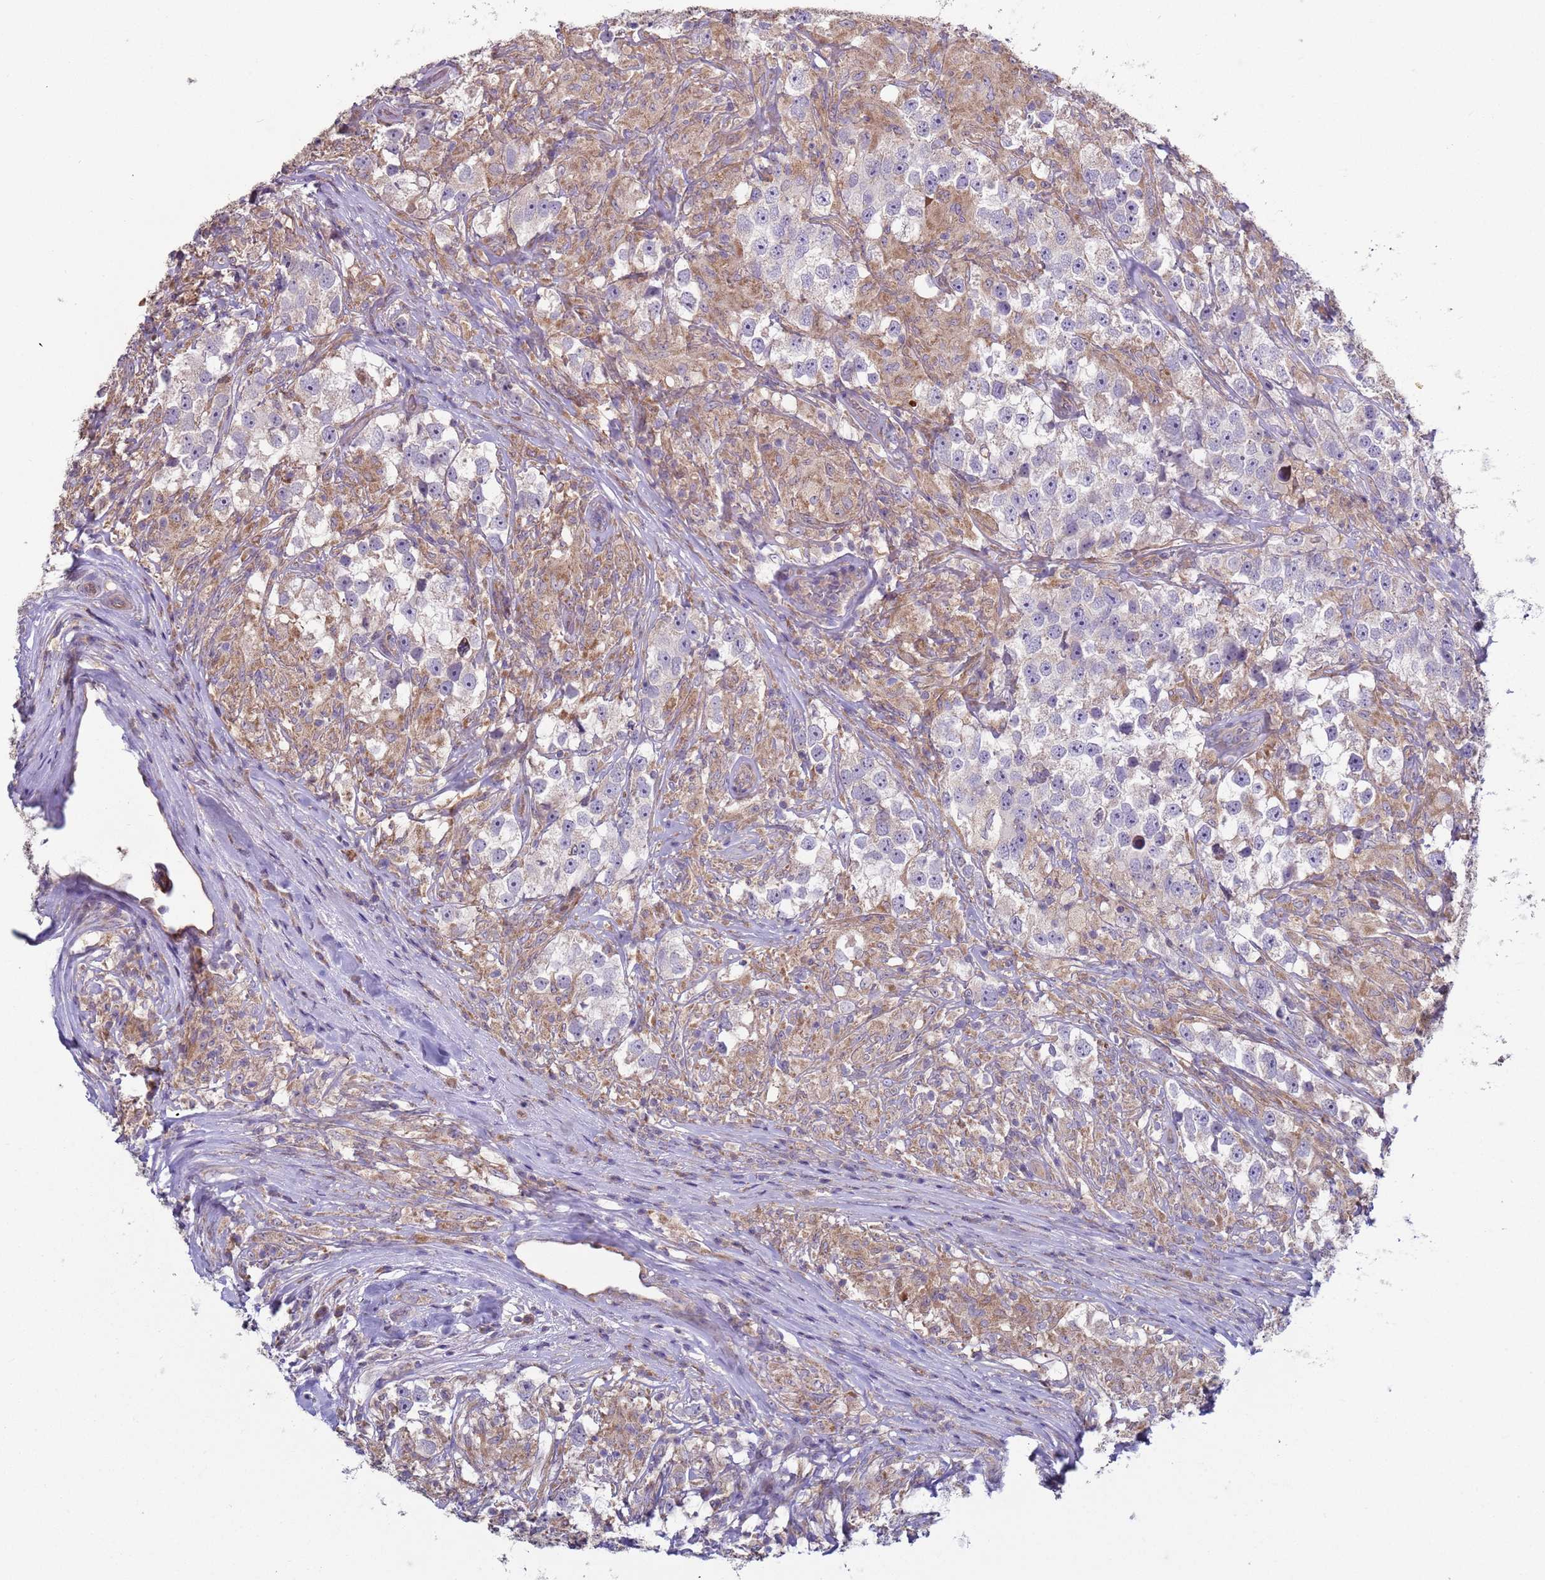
{"staining": {"intensity": "negative", "quantity": "none", "location": "none"}, "tissue": "testis cancer", "cell_type": "Tumor cells", "image_type": "cancer", "snomed": [{"axis": "morphology", "description": "Seminoma, NOS"}, {"axis": "topography", "description": "Testis"}], "caption": "The immunohistochemistry (IHC) histopathology image has no significant expression in tumor cells of testis cancer tissue. (Immunohistochemistry, brightfield microscopy, high magnification).", "gene": "DIP2B", "patient": {"sex": "male", "age": 46}}